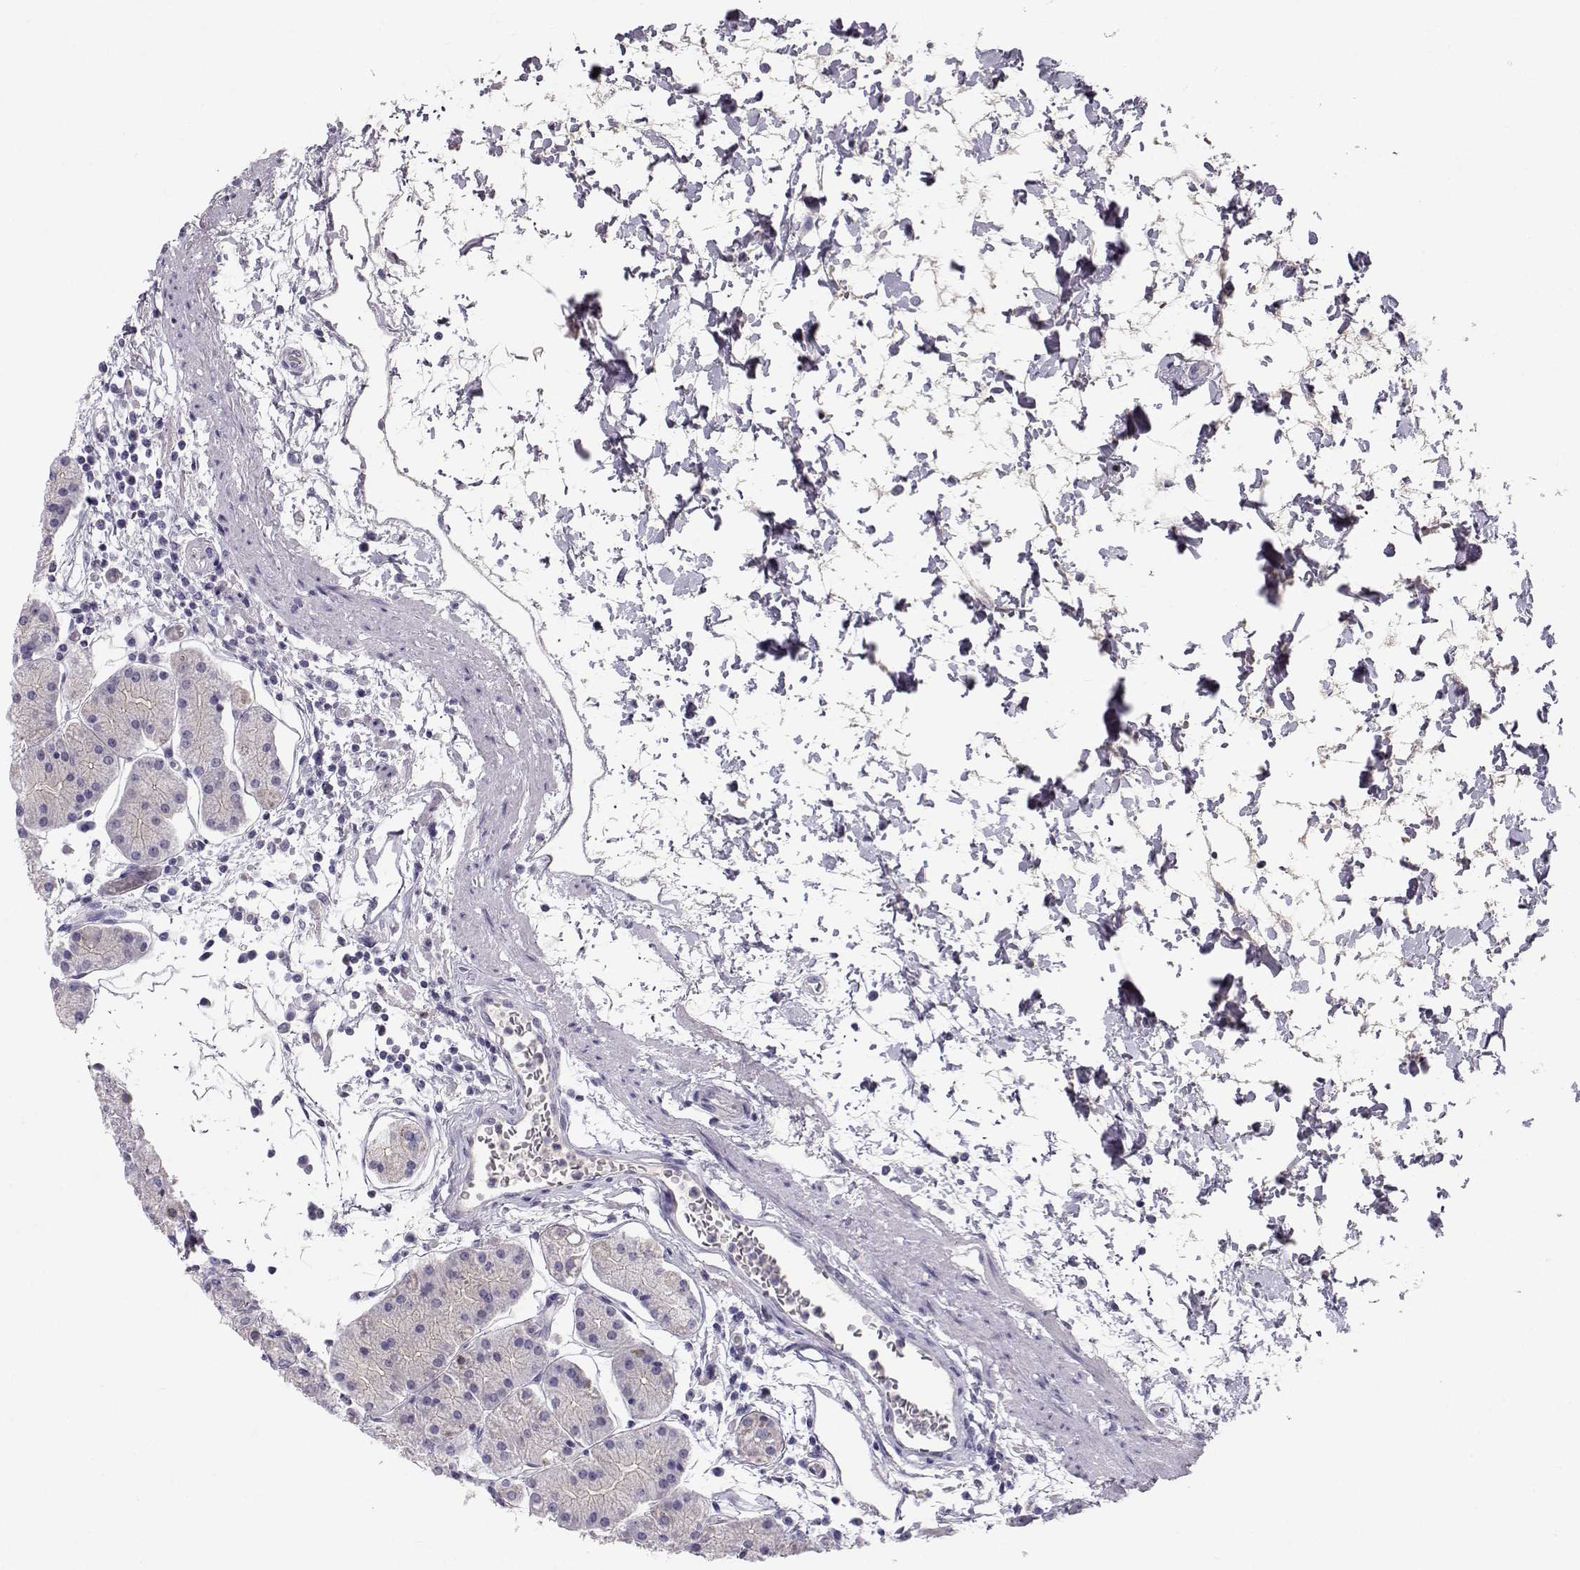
{"staining": {"intensity": "weak", "quantity": "25%-75%", "location": "cytoplasmic/membranous"}, "tissue": "stomach", "cell_type": "Glandular cells", "image_type": "normal", "snomed": [{"axis": "morphology", "description": "Normal tissue, NOS"}, {"axis": "topography", "description": "Stomach"}], "caption": "Immunohistochemistry image of normal stomach: human stomach stained using immunohistochemistry reveals low levels of weak protein expression localized specifically in the cytoplasmic/membranous of glandular cells, appearing as a cytoplasmic/membranous brown color.", "gene": "GPR26", "patient": {"sex": "male", "age": 54}}